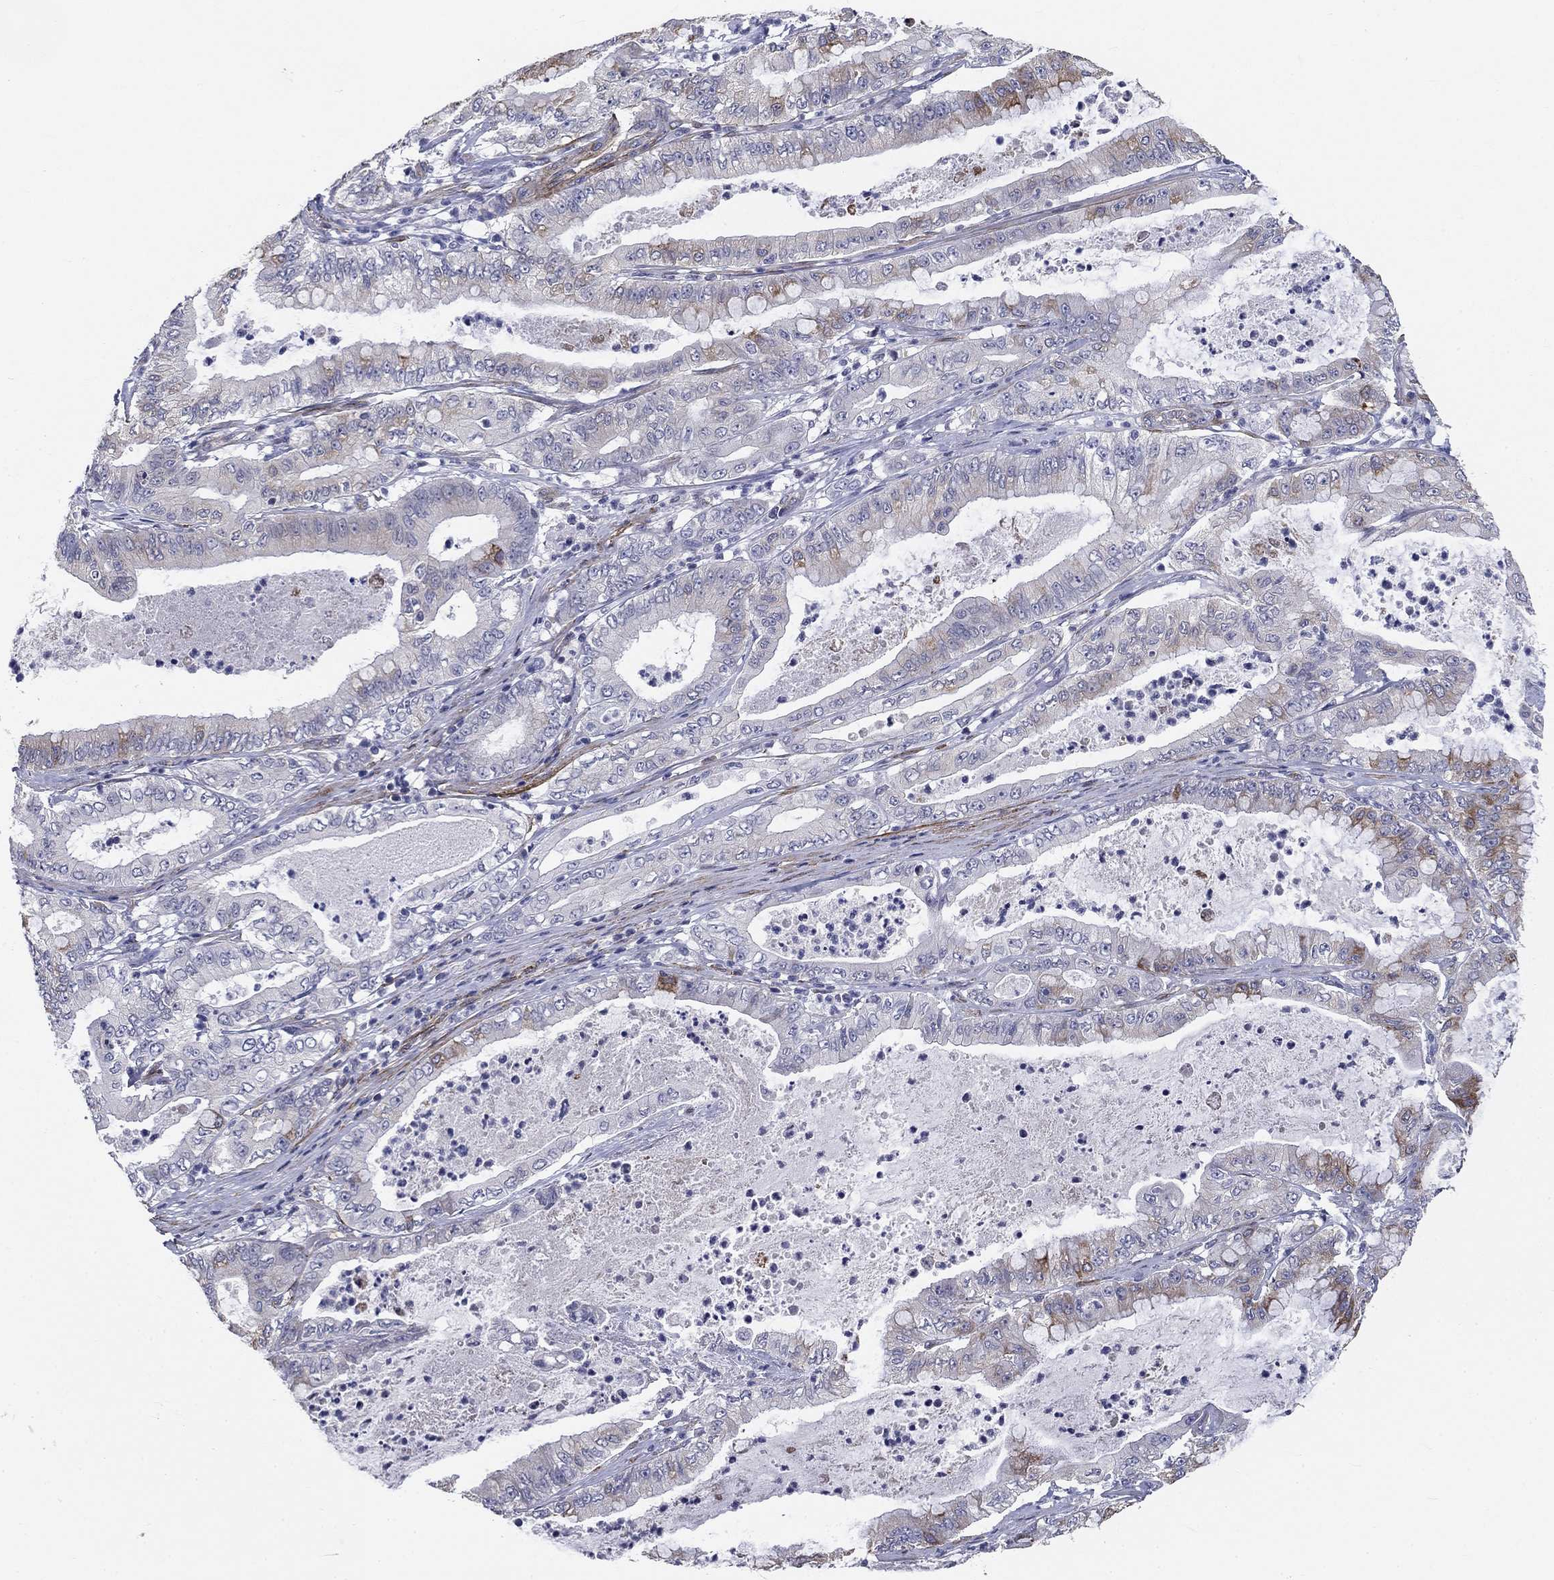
{"staining": {"intensity": "moderate", "quantity": "<25%", "location": "cytoplasmic/membranous"}, "tissue": "pancreatic cancer", "cell_type": "Tumor cells", "image_type": "cancer", "snomed": [{"axis": "morphology", "description": "Adenocarcinoma, NOS"}, {"axis": "topography", "description": "Pancreas"}], "caption": "Pancreatic cancer stained with a brown dye displays moderate cytoplasmic/membranous positive positivity in approximately <25% of tumor cells.", "gene": "SYNC", "patient": {"sex": "male", "age": 71}}